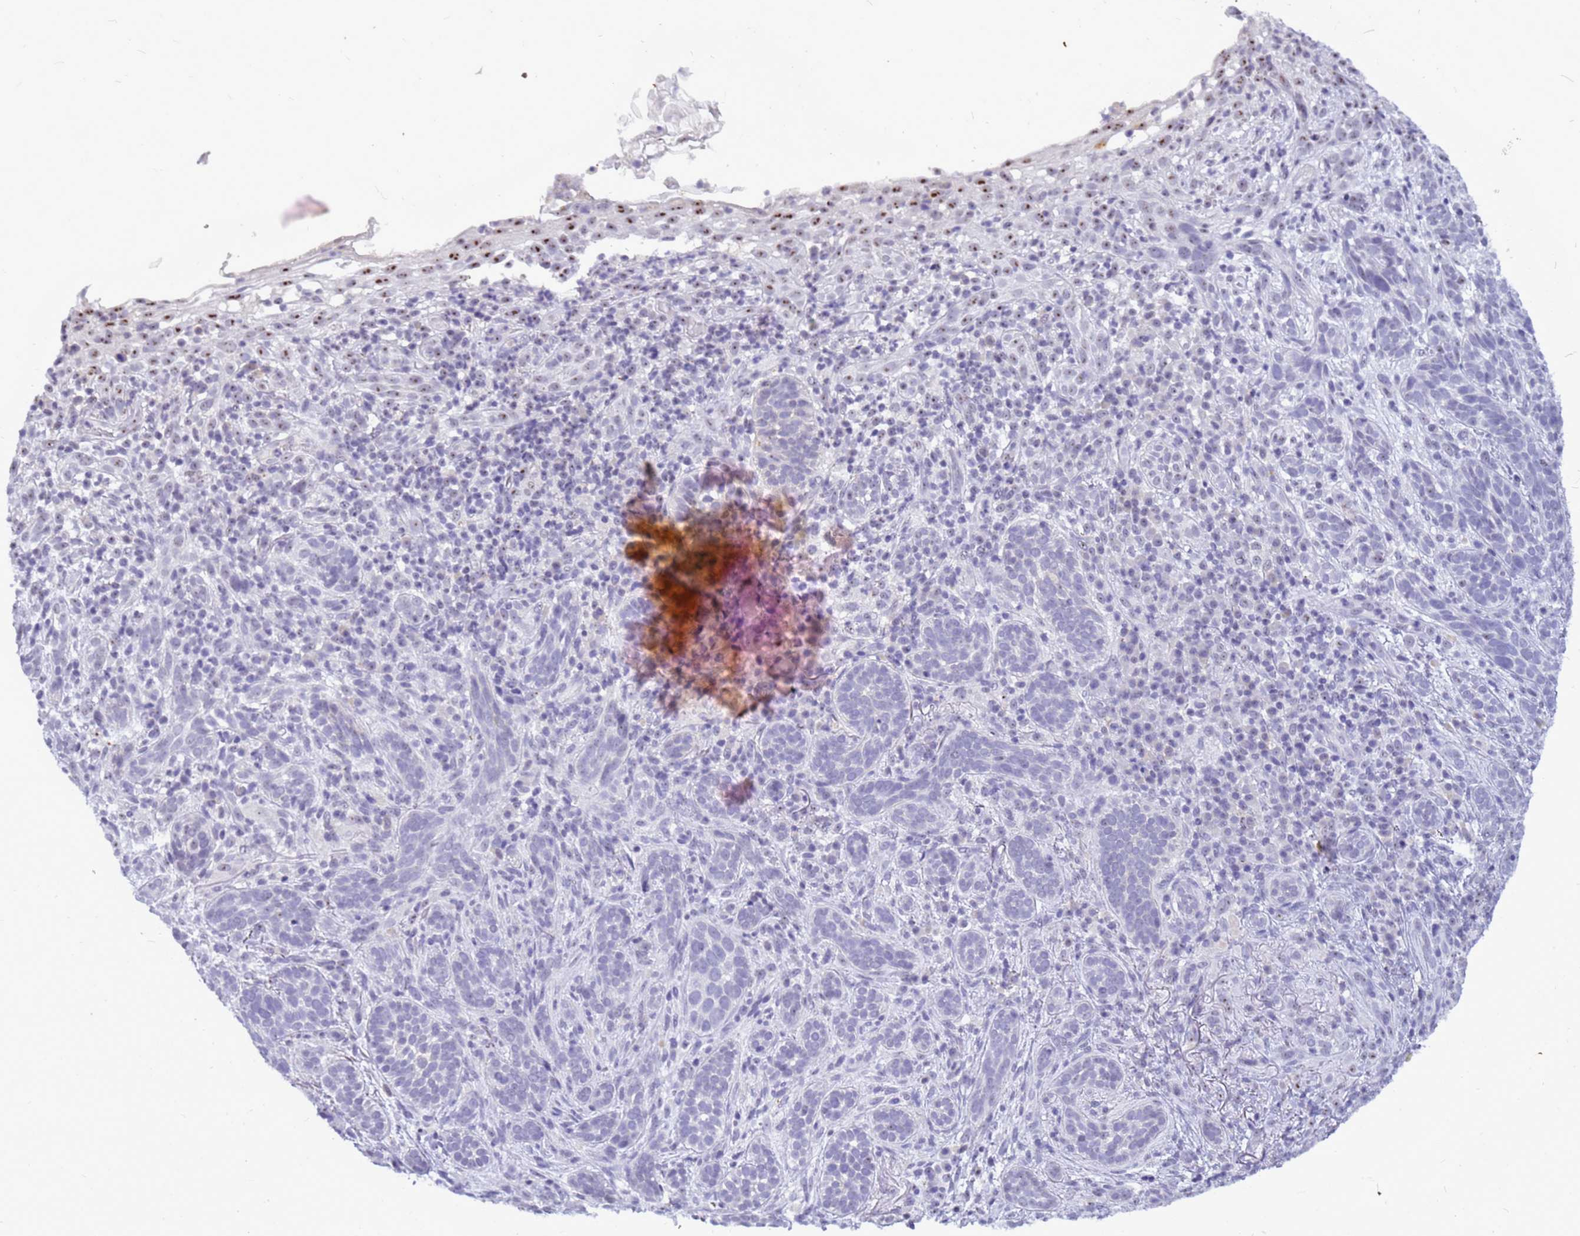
{"staining": {"intensity": "negative", "quantity": "none", "location": "none"}, "tissue": "skin cancer", "cell_type": "Tumor cells", "image_type": "cancer", "snomed": [{"axis": "morphology", "description": "Basal cell carcinoma"}, {"axis": "topography", "description": "Skin"}], "caption": "This is an immunohistochemistry (IHC) micrograph of skin cancer. There is no expression in tumor cells.", "gene": "DMRTC2", "patient": {"sex": "male", "age": 71}}